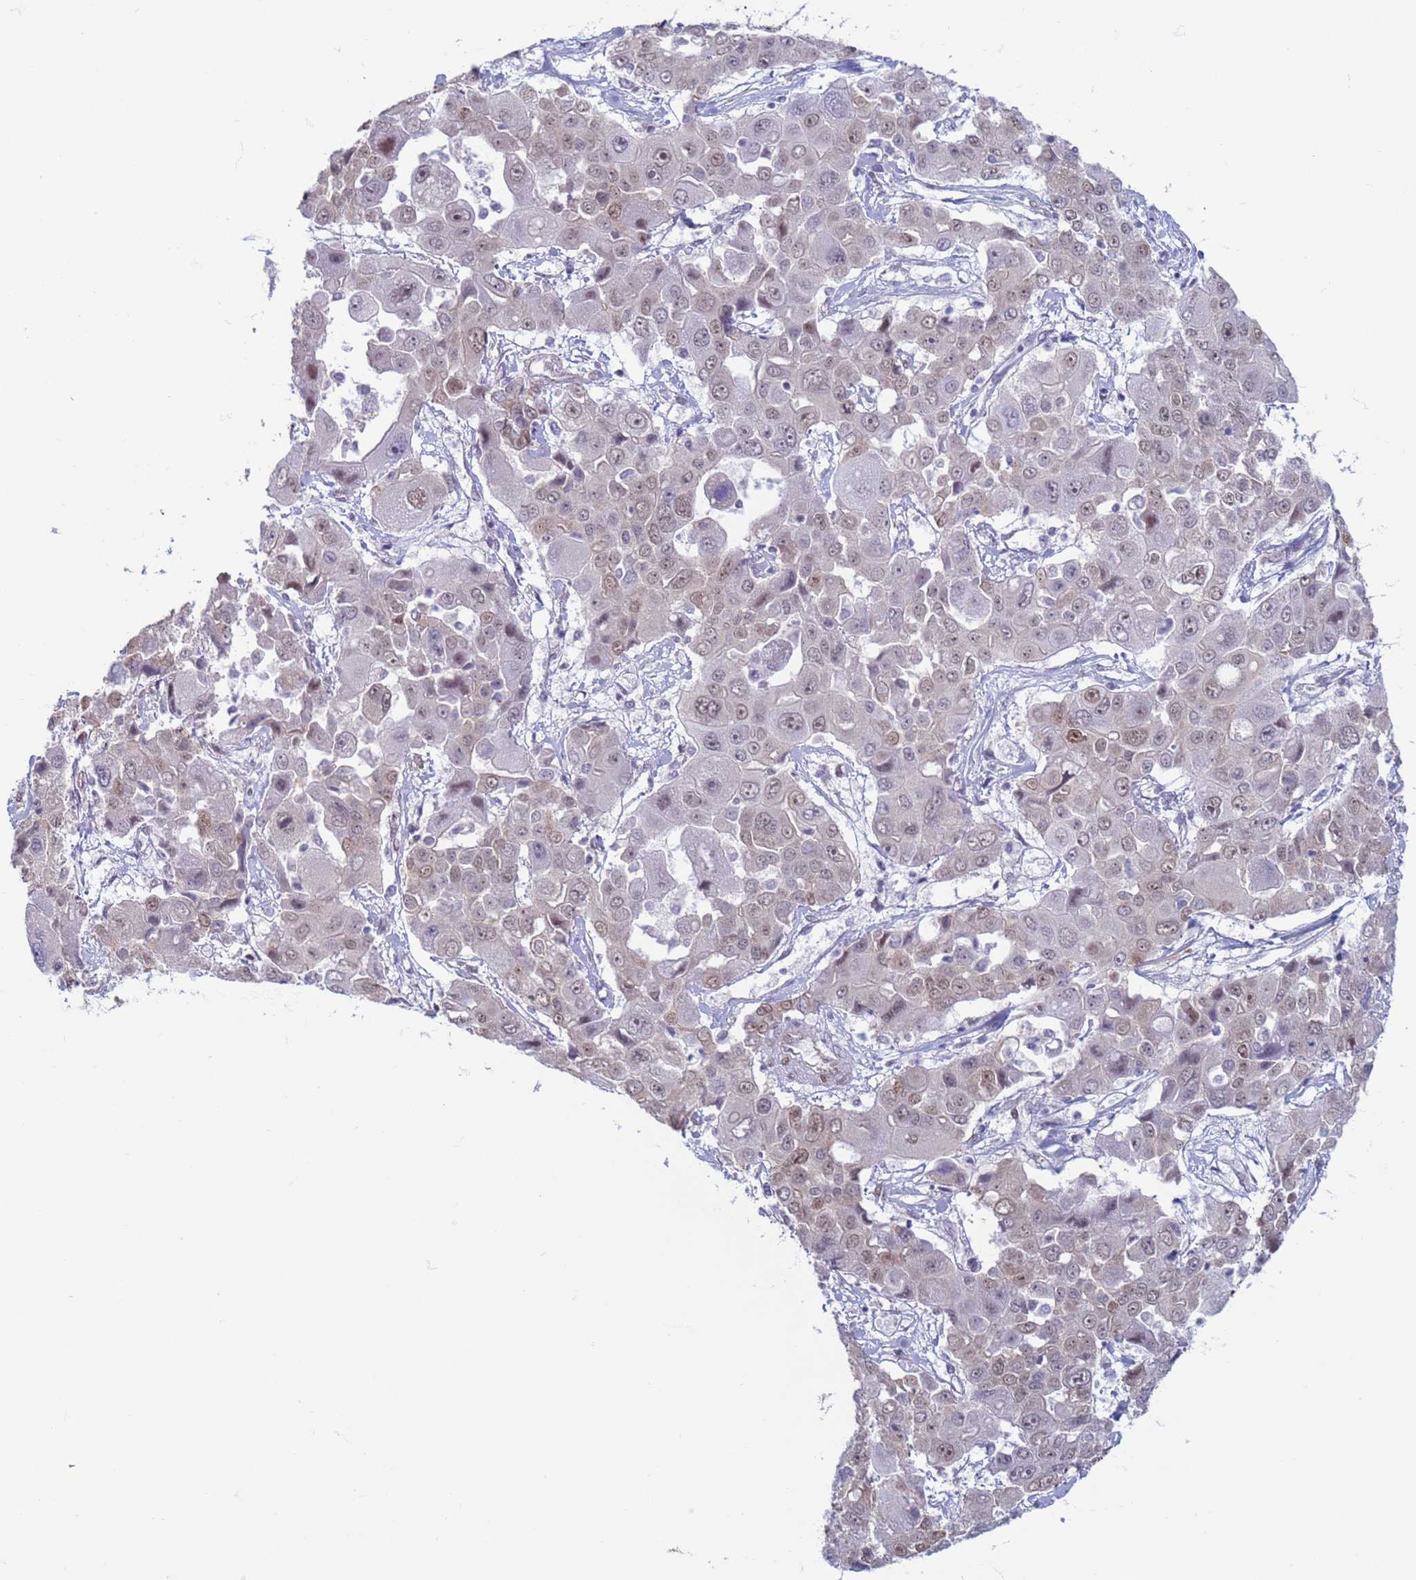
{"staining": {"intensity": "weak", "quantity": "25%-75%", "location": "nuclear"}, "tissue": "liver cancer", "cell_type": "Tumor cells", "image_type": "cancer", "snomed": [{"axis": "morphology", "description": "Cholangiocarcinoma"}, {"axis": "topography", "description": "Liver"}], "caption": "Immunohistochemical staining of liver cancer exhibits low levels of weak nuclear positivity in approximately 25%-75% of tumor cells.", "gene": "SAE1", "patient": {"sex": "male", "age": 67}}